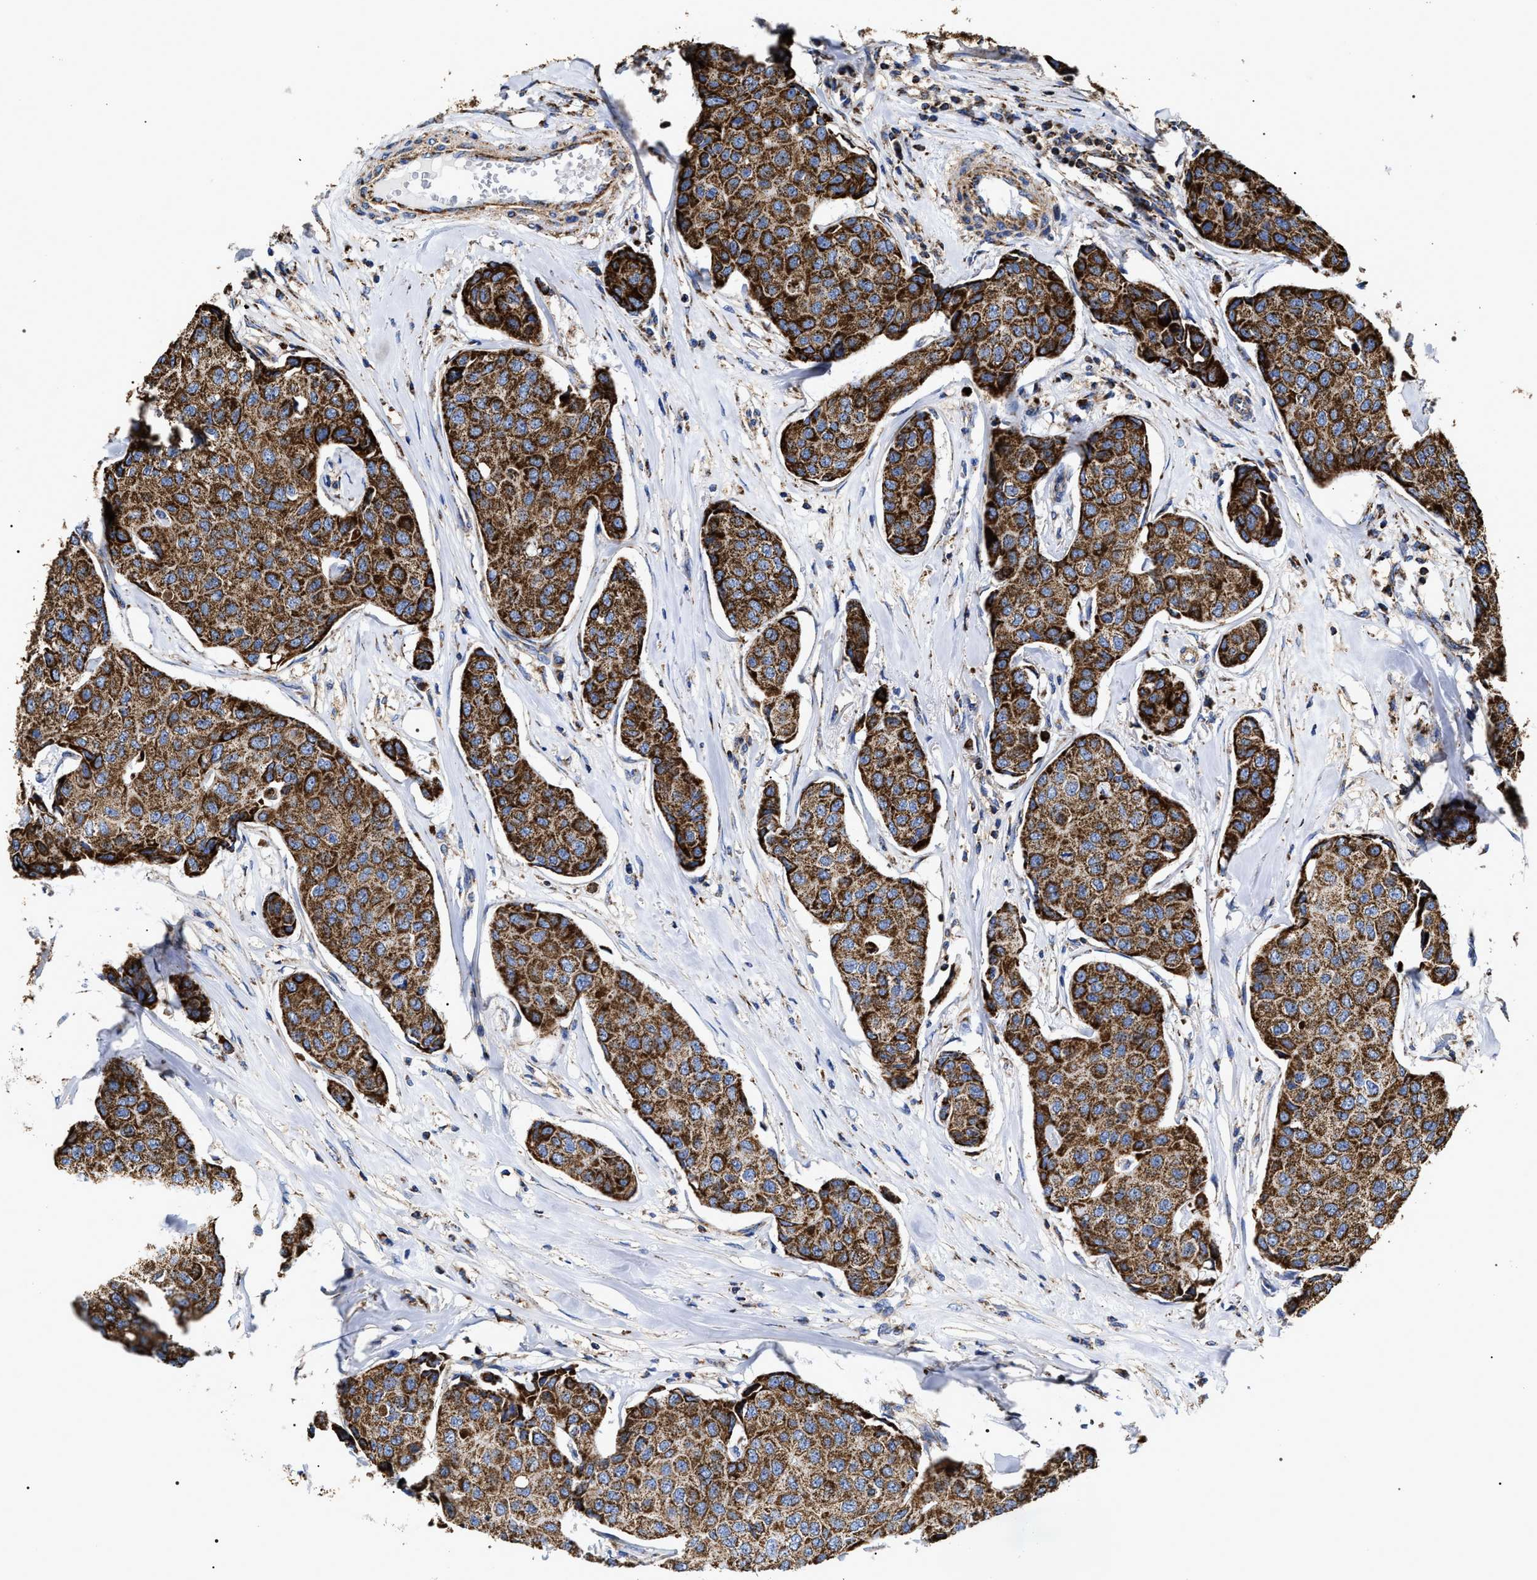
{"staining": {"intensity": "strong", "quantity": ">75%", "location": "cytoplasmic/membranous"}, "tissue": "breast cancer", "cell_type": "Tumor cells", "image_type": "cancer", "snomed": [{"axis": "morphology", "description": "Duct carcinoma"}, {"axis": "topography", "description": "Breast"}], "caption": "Immunohistochemical staining of human breast cancer (intraductal carcinoma) shows high levels of strong cytoplasmic/membranous positivity in approximately >75% of tumor cells.", "gene": "COG5", "patient": {"sex": "female", "age": 80}}